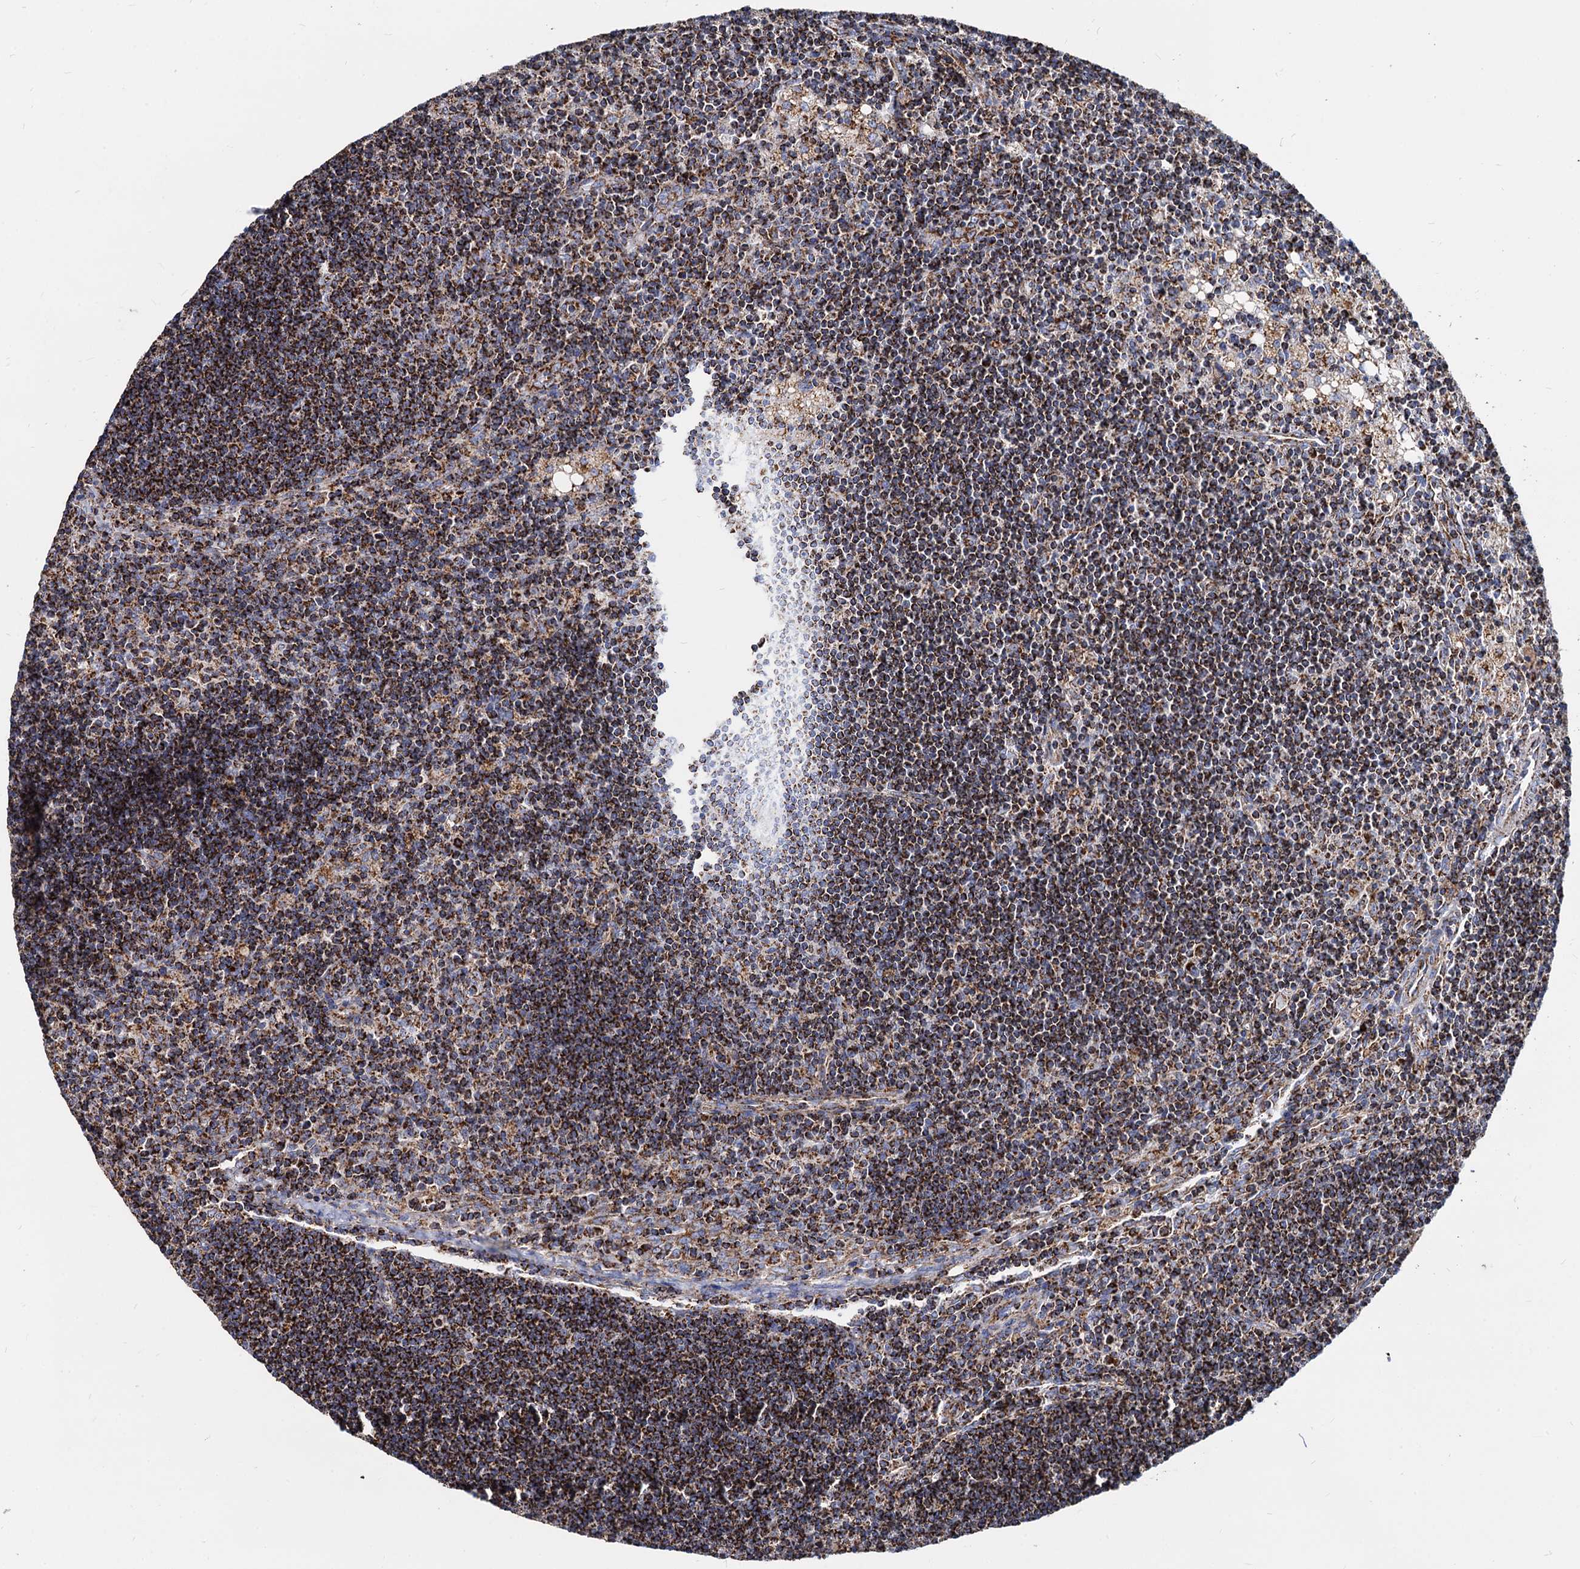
{"staining": {"intensity": "strong", "quantity": ">75%", "location": "cytoplasmic/membranous"}, "tissue": "lymph node", "cell_type": "Germinal center cells", "image_type": "normal", "snomed": [{"axis": "morphology", "description": "Normal tissue, NOS"}, {"axis": "topography", "description": "Lymph node"}], "caption": "High-magnification brightfield microscopy of unremarkable lymph node stained with DAB (brown) and counterstained with hematoxylin (blue). germinal center cells exhibit strong cytoplasmic/membranous positivity is seen in approximately>75% of cells. Using DAB (brown) and hematoxylin (blue) stains, captured at high magnification using brightfield microscopy.", "gene": "TIMM10", "patient": {"sex": "male", "age": 24}}